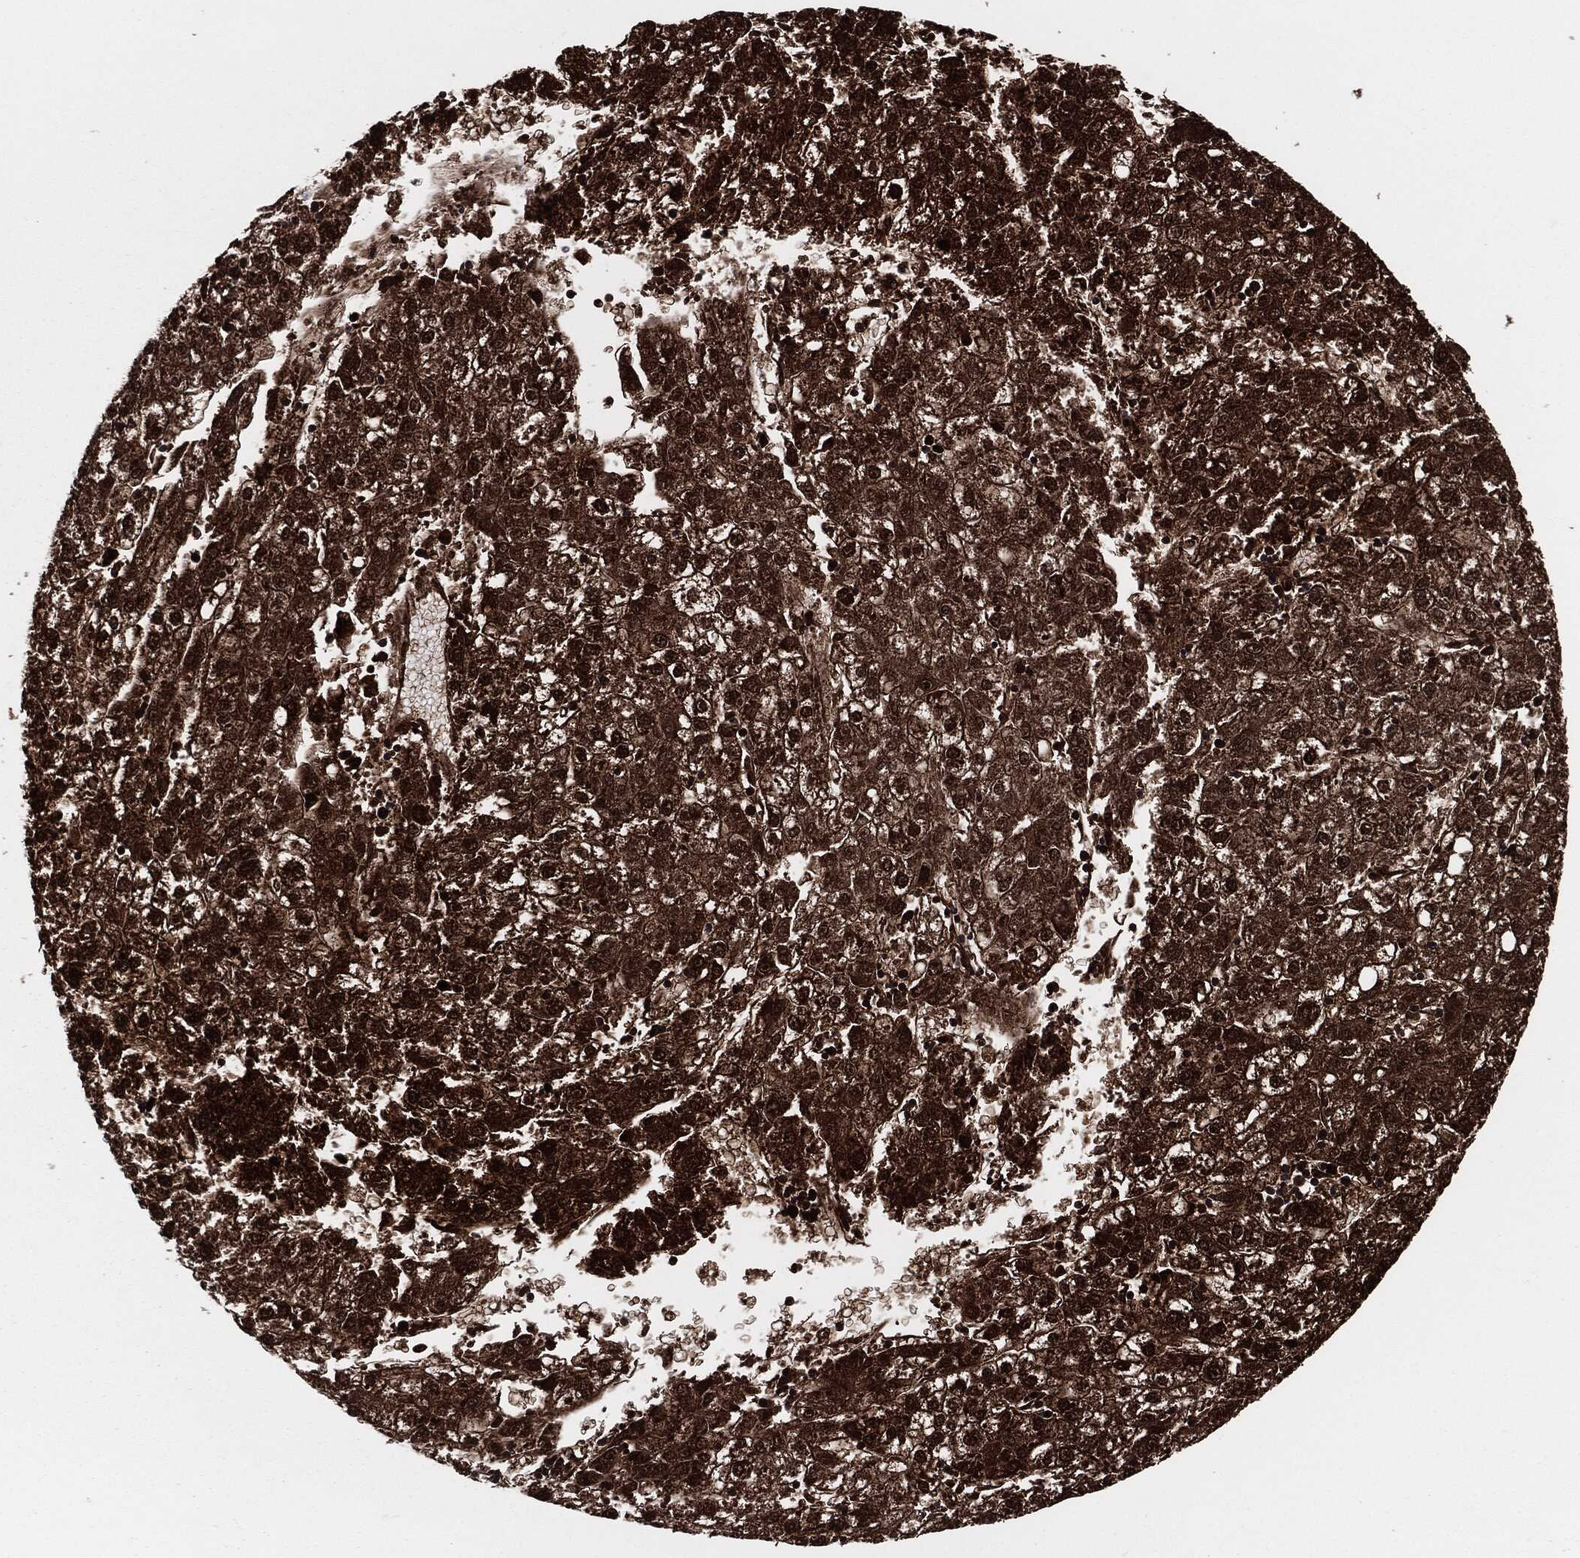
{"staining": {"intensity": "strong", "quantity": "25%-75%", "location": "cytoplasmic/membranous"}, "tissue": "liver cancer", "cell_type": "Tumor cells", "image_type": "cancer", "snomed": [{"axis": "morphology", "description": "Carcinoma, Hepatocellular, NOS"}, {"axis": "topography", "description": "Liver"}], "caption": "The photomicrograph exhibits a brown stain indicating the presence of a protein in the cytoplasmic/membranous of tumor cells in liver cancer (hepatocellular carcinoma).", "gene": "FH", "patient": {"sex": "male", "age": 72}}